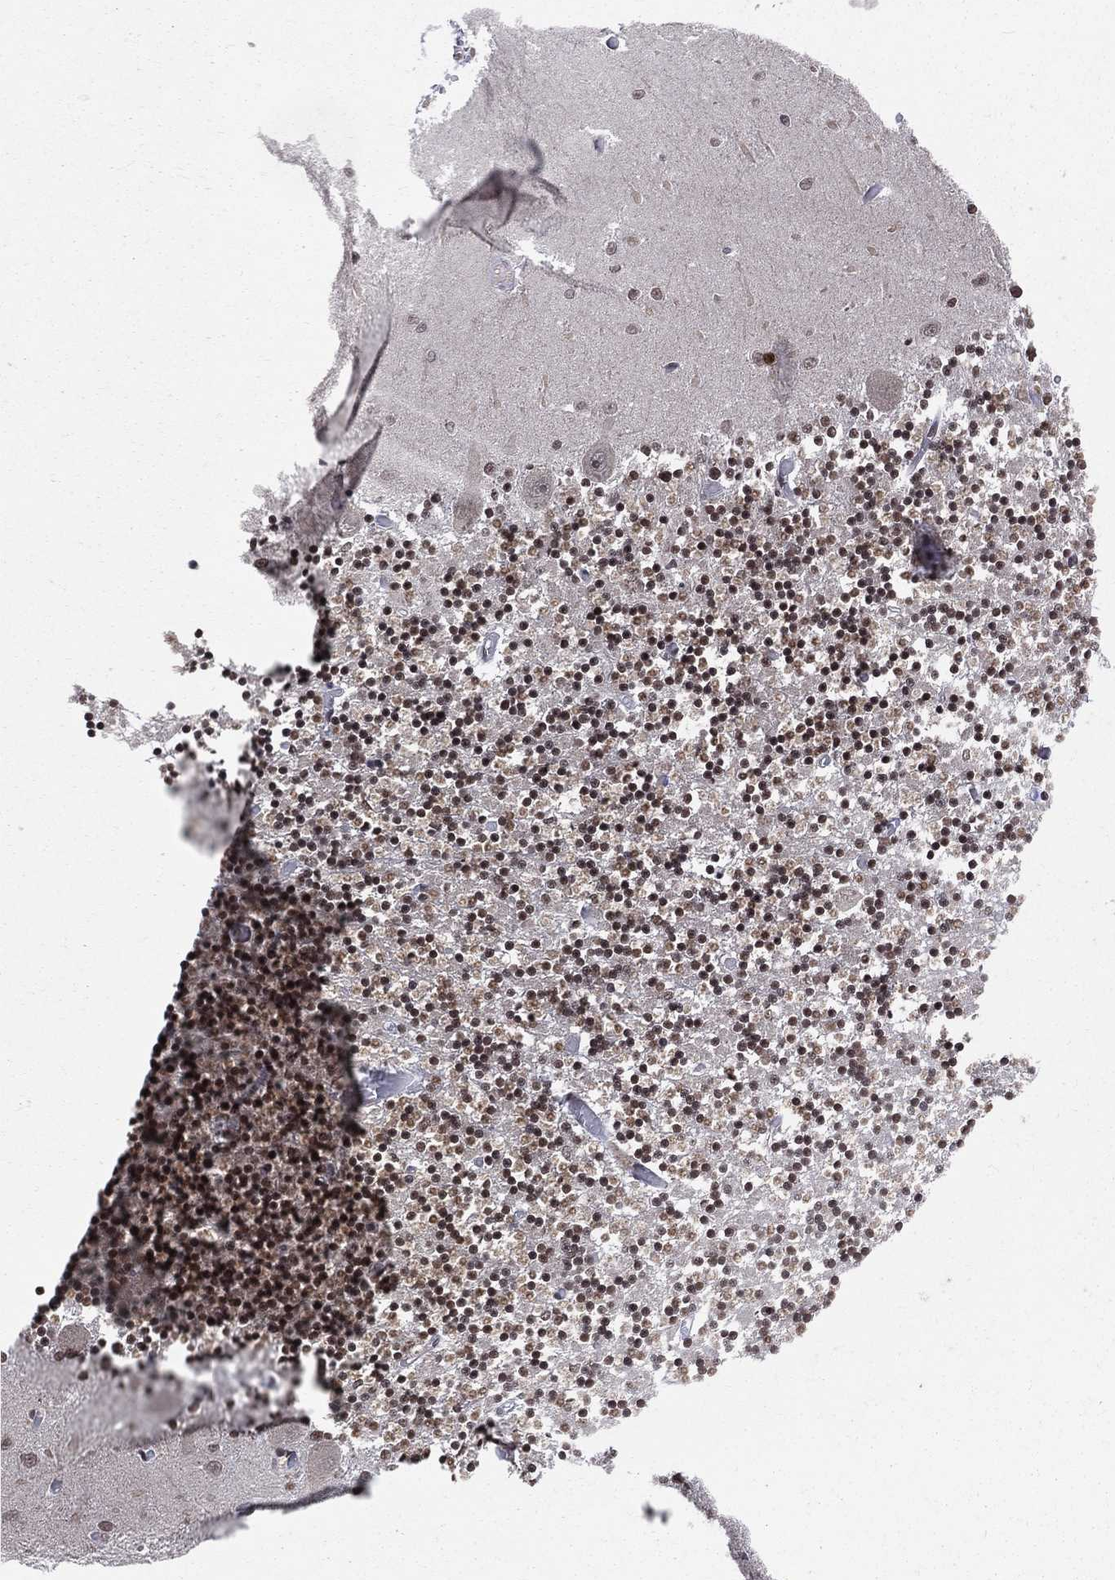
{"staining": {"intensity": "strong", "quantity": ">75%", "location": "nuclear"}, "tissue": "cerebellum", "cell_type": "Cells in granular layer", "image_type": "normal", "snomed": [{"axis": "morphology", "description": "Normal tissue, NOS"}, {"axis": "topography", "description": "Cerebellum"}], "caption": "A histopathology image of cerebellum stained for a protein reveals strong nuclear brown staining in cells in granular layer. (Stains: DAB in brown, nuclei in blue, Microscopy: brightfield microscopy at high magnification).", "gene": "SMC3", "patient": {"sex": "female", "age": 64}}